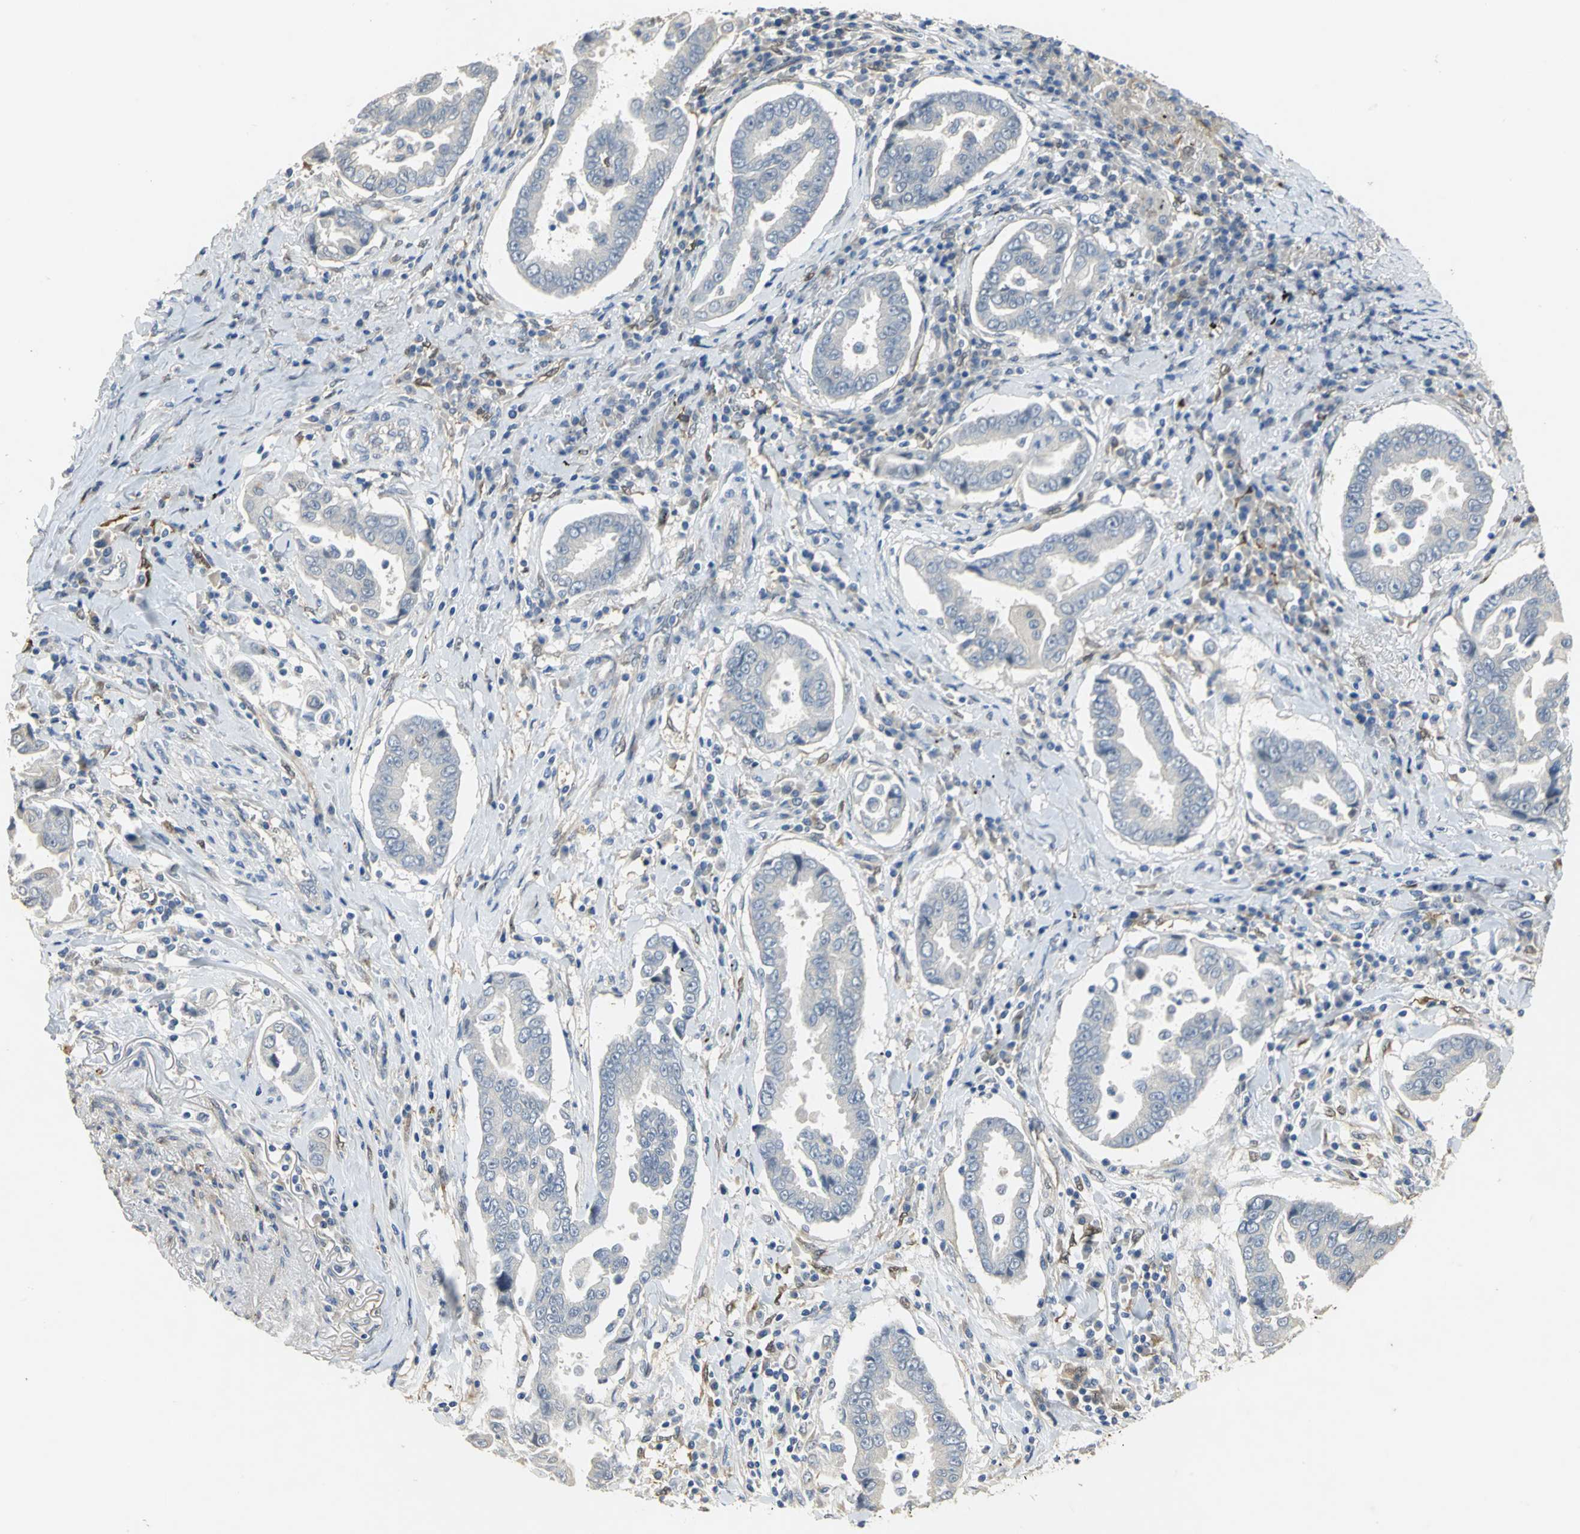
{"staining": {"intensity": "weak", "quantity": "<25%", "location": "cytoplasmic/membranous"}, "tissue": "lung cancer", "cell_type": "Tumor cells", "image_type": "cancer", "snomed": [{"axis": "morphology", "description": "Normal tissue, NOS"}, {"axis": "morphology", "description": "Inflammation, NOS"}, {"axis": "morphology", "description": "Adenocarcinoma, NOS"}, {"axis": "topography", "description": "Lung"}], "caption": "High power microscopy photomicrograph of an immunohistochemistry (IHC) micrograph of adenocarcinoma (lung), revealing no significant staining in tumor cells.", "gene": "IL17RB", "patient": {"sex": "female", "age": 64}}